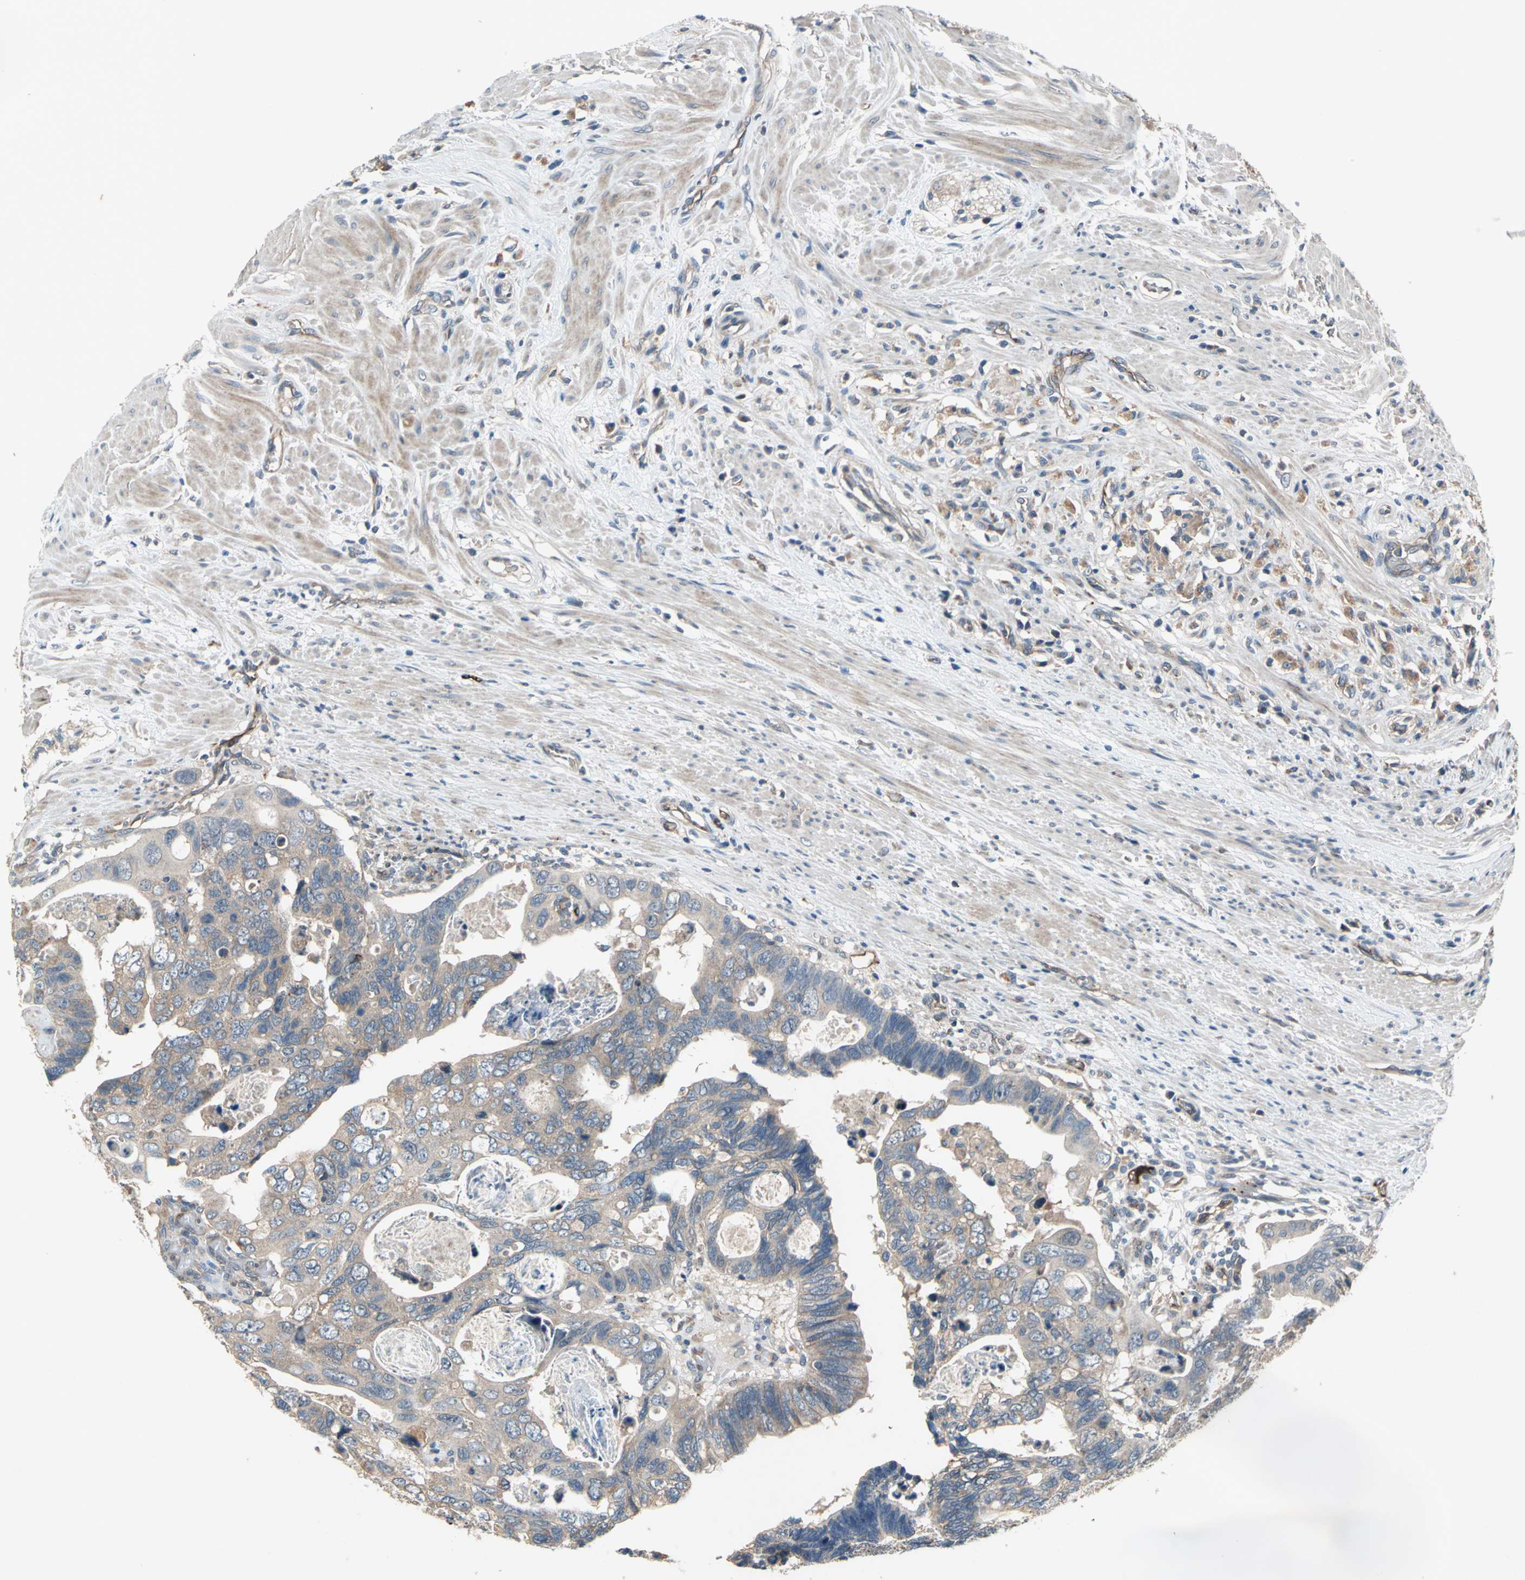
{"staining": {"intensity": "weak", "quantity": "25%-75%", "location": "cytoplasmic/membranous"}, "tissue": "colorectal cancer", "cell_type": "Tumor cells", "image_type": "cancer", "snomed": [{"axis": "morphology", "description": "Adenocarcinoma, NOS"}, {"axis": "topography", "description": "Rectum"}], "caption": "This micrograph shows immunohistochemistry staining of colorectal cancer (adenocarcinoma), with low weak cytoplasmic/membranous positivity in about 25%-75% of tumor cells.", "gene": "EMCN", "patient": {"sex": "male", "age": 53}}